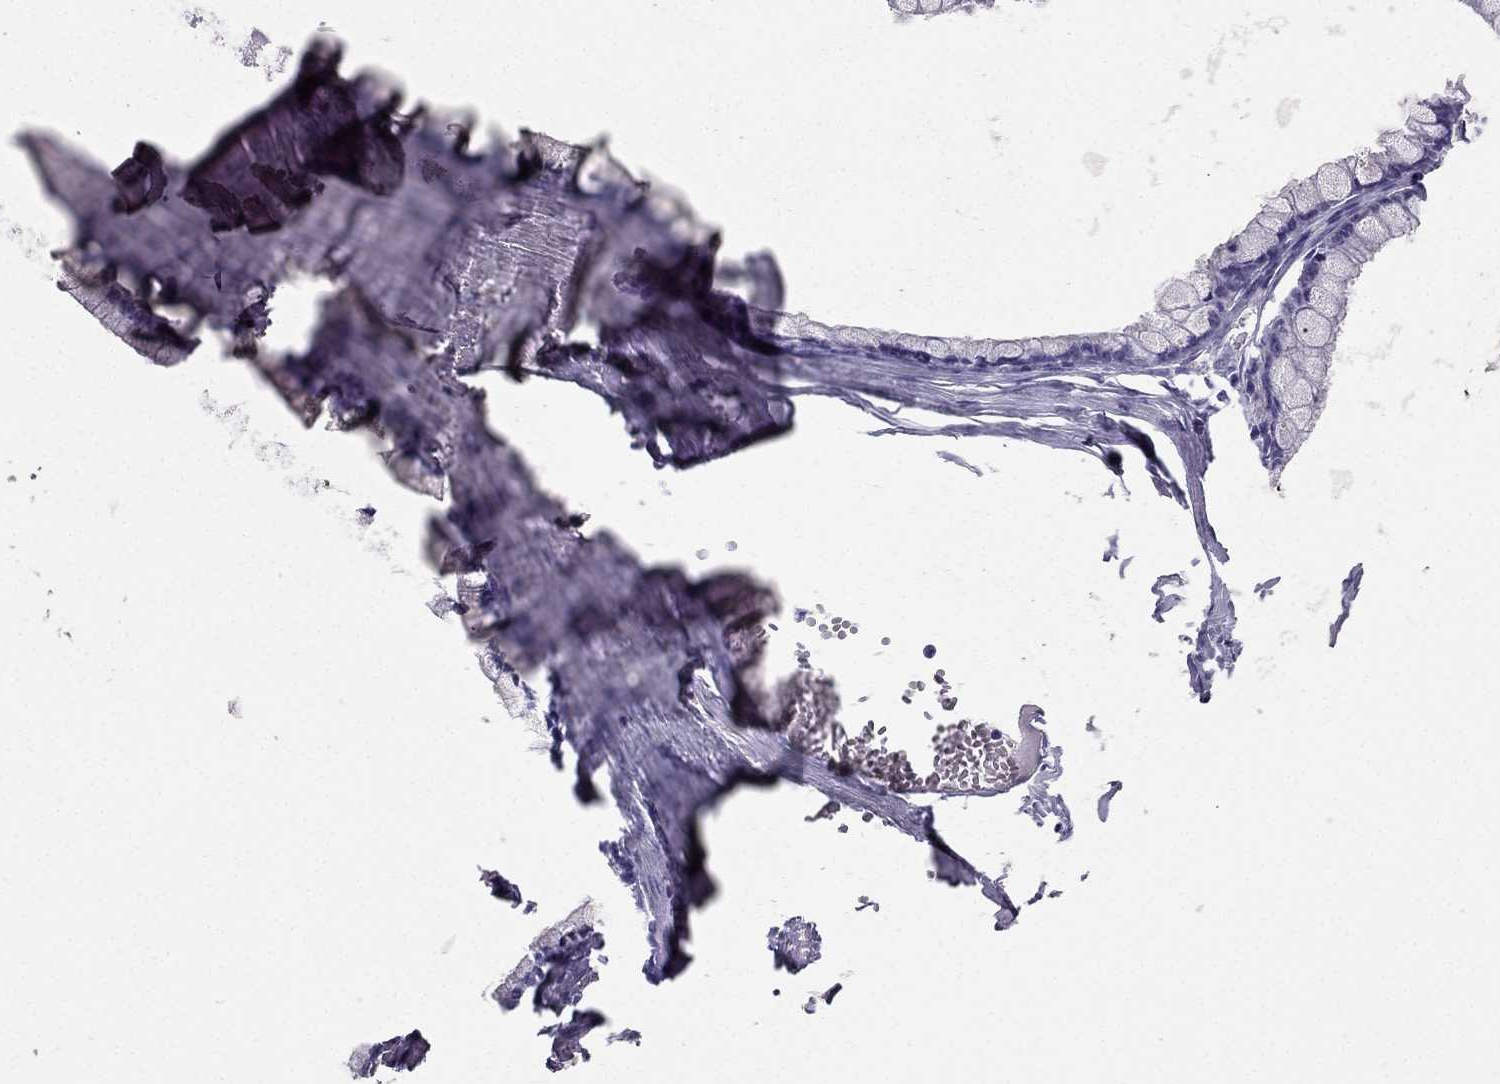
{"staining": {"intensity": "negative", "quantity": "none", "location": "none"}, "tissue": "ovarian cancer", "cell_type": "Tumor cells", "image_type": "cancer", "snomed": [{"axis": "morphology", "description": "Cystadenocarcinoma, mucinous, NOS"}, {"axis": "topography", "description": "Ovary"}], "caption": "DAB immunohistochemical staining of mucinous cystadenocarcinoma (ovarian) demonstrates no significant staining in tumor cells.", "gene": "LMTK3", "patient": {"sex": "female", "age": 67}}